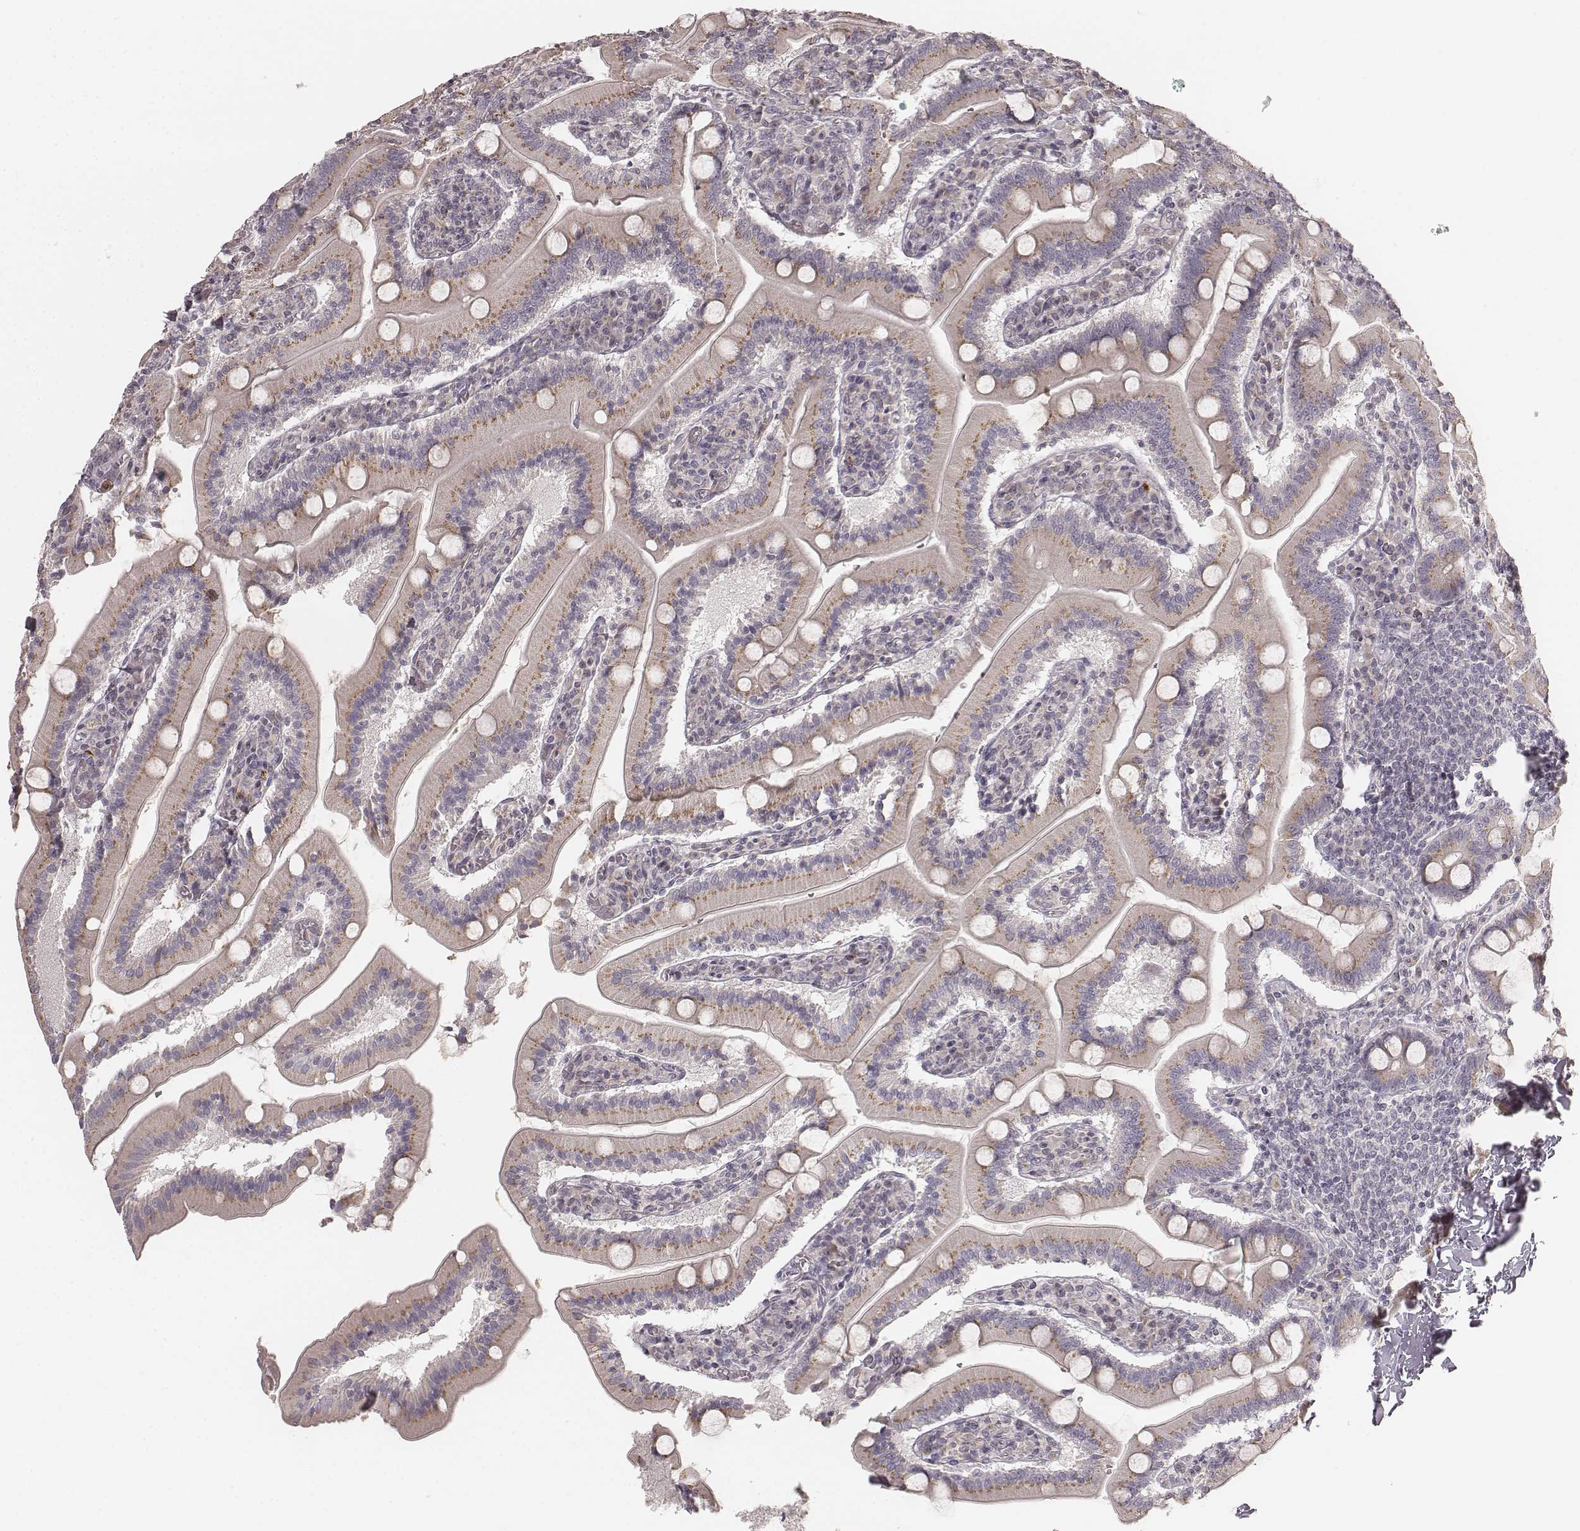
{"staining": {"intensity": "weak", "quantity": ">75%", "location": "cytoplasmic/membranous"}, "tissue": "small intestine", "cell_type": "Glandular cells", "image_type": "normal", "snomed": [{"axis": "morphology", "description": "Normal tissue, NOS"}, {"axis": "topography", "description": "Small intestine"}], "caption": "Immunohistochemical staining of unremarkable small intestine displays low levels of weak cytoplasmic/membranous staining in about >75% of glandular cells. (DAB (3,3'-diaminobenzidine) = brown stain, brightfield microscopy at high magnification).", "gene": "ABCA7", "patient": {"sex": "male", "age": 37}}